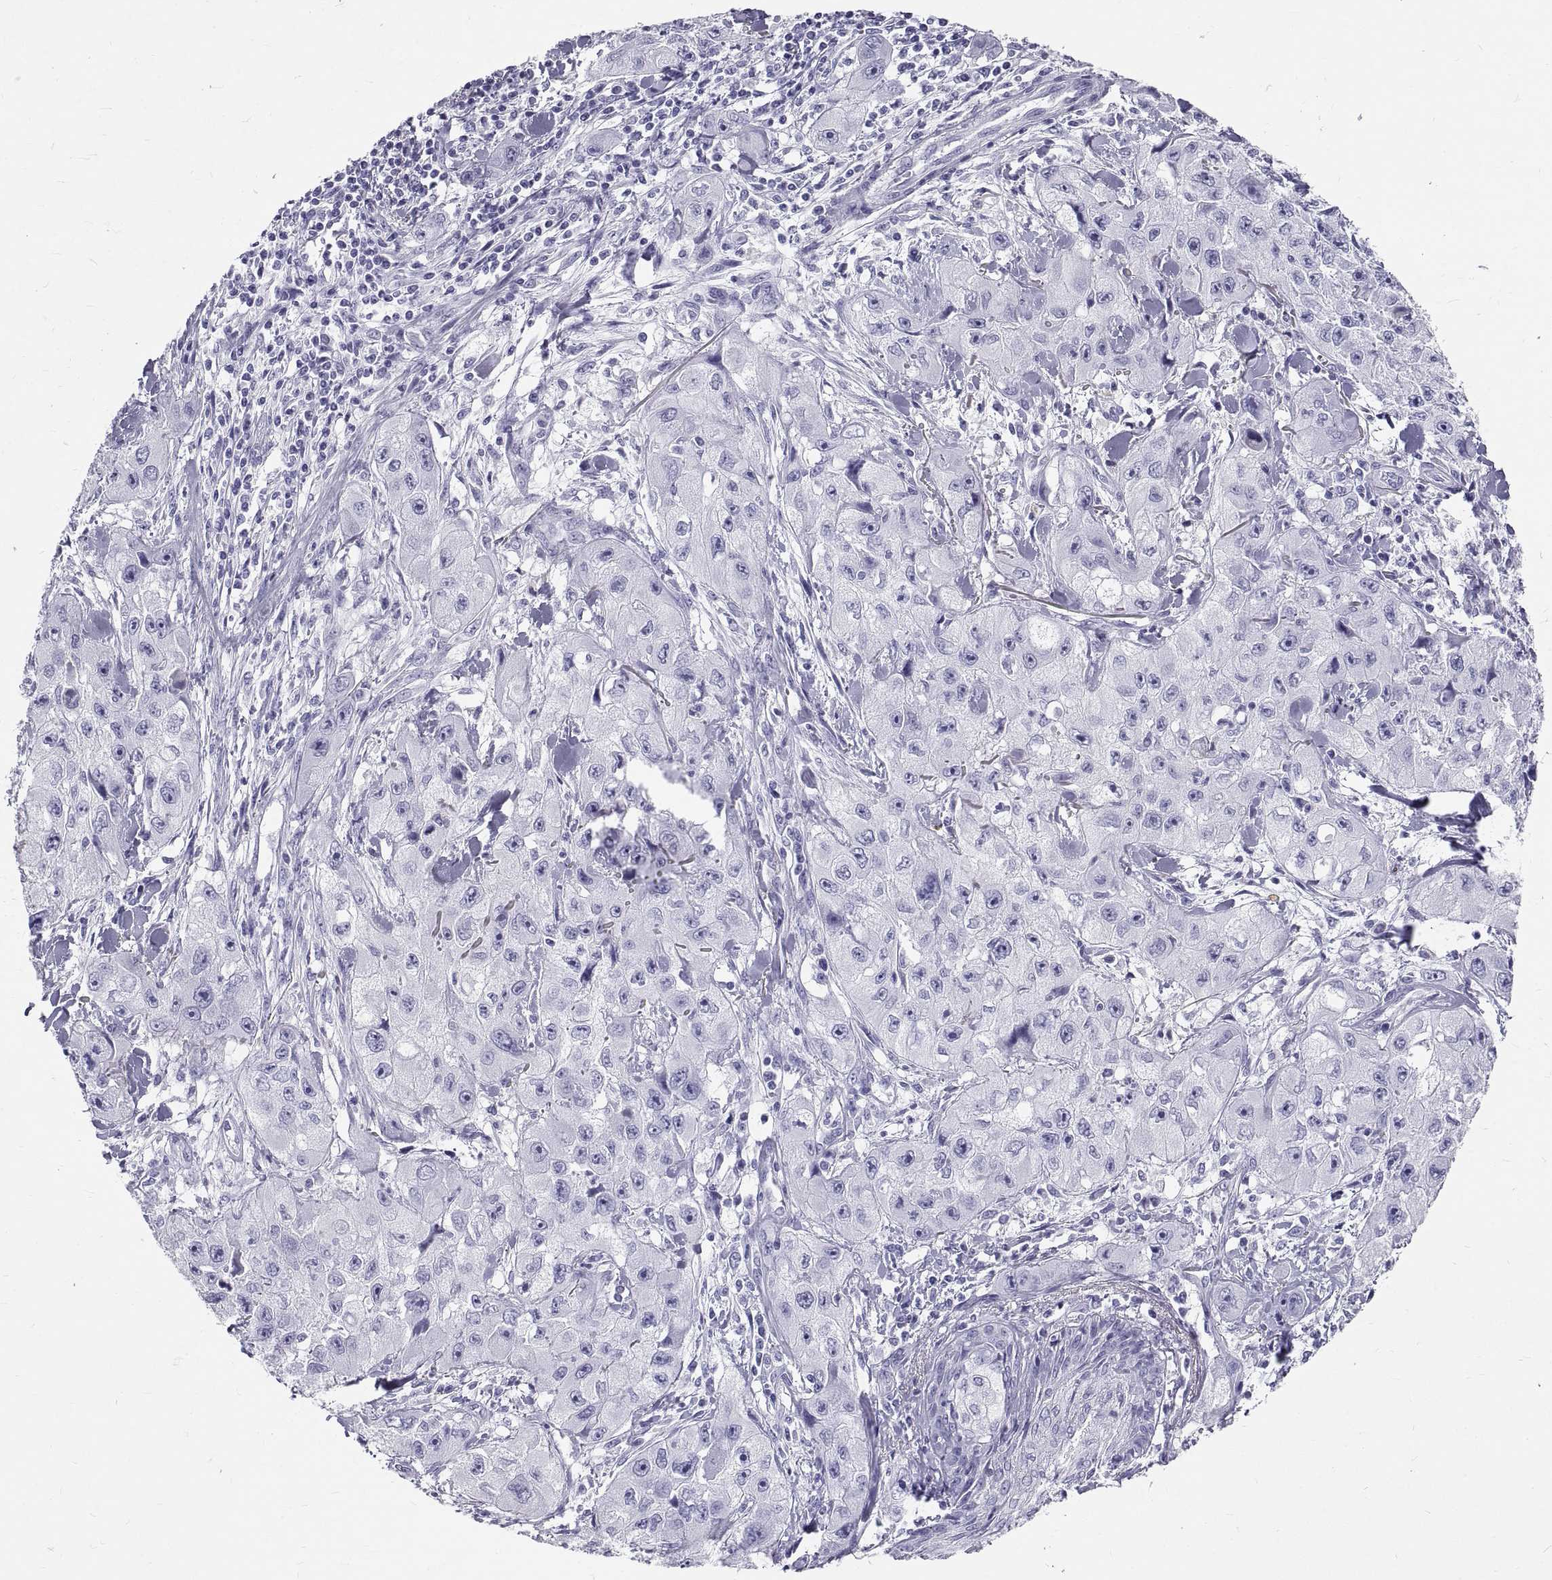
{"staining": {"intensity": "negative", "quantity": "none", "location": "none"}, "tissue": "skin cancer", "cell_type": "Tumor cells", "image_type": "cancer", "snomed": [{"axis": "morphology", "description": "Squamous cell carcinoma, NOS"}, {"axis": "topography", "description": "Skin"}, {"axis": "topography", "description": "Subcutis"}], "caption": "IHC of skin squamous cell carcinoma shows no positivity in tumor cells.", "gene": "GNG12", "patient": {"sex": "male", "age": 73}}